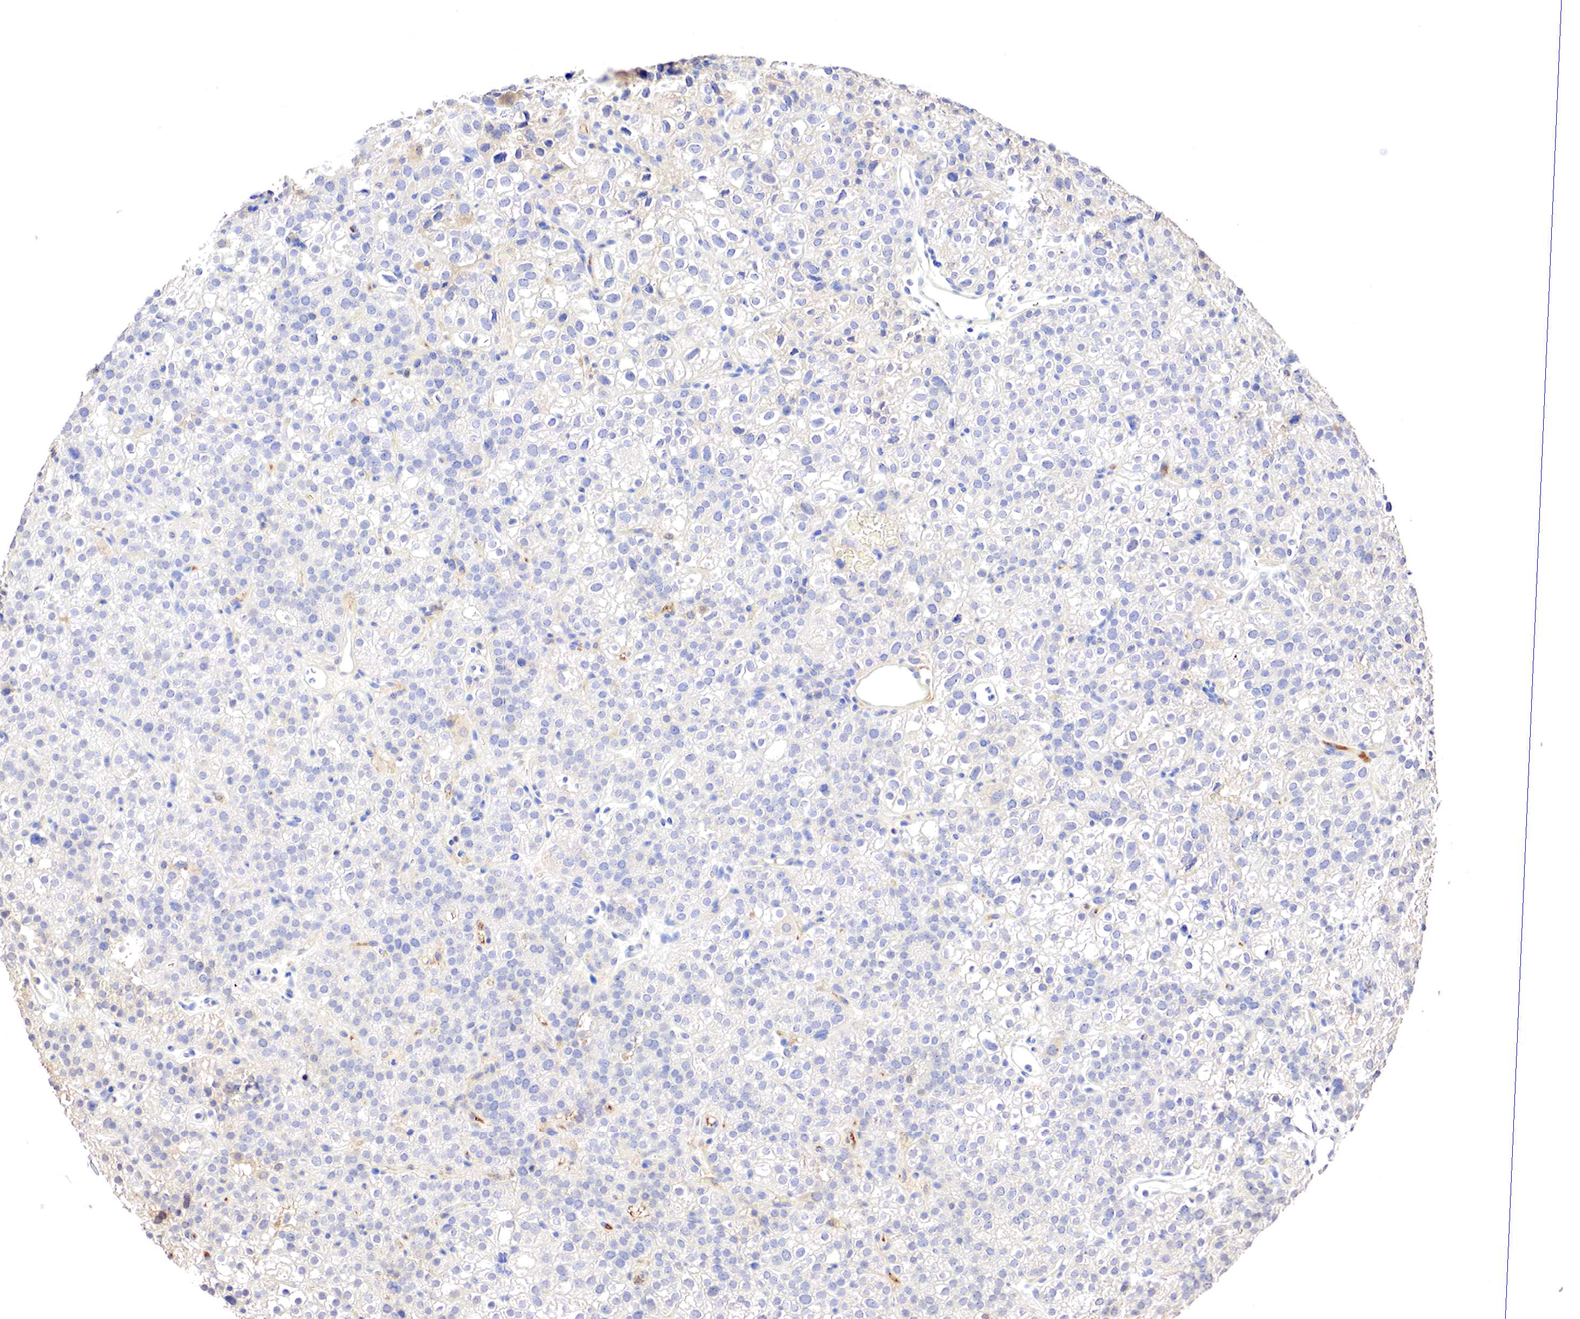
{"staining": {"intensity": "negative", "quantity": "none", "location": "none"}, "tissue": "parathyroid gland", "cell_type": "Glandular cells", "image_type": "normal", "snomed": [{"axis": "morphology", "description": "Normal tissue, NOS"}, {"axis": "topography", "description": "Parathyroid gland"}], "caption": "Immunohistochemistry (IHC) image of normal human parathyroid gland stained for a protein (brown), which exhibits no staining in glandular cells.", "gene": "GATA1", "patient": {"sex": "male", "age": 71}}